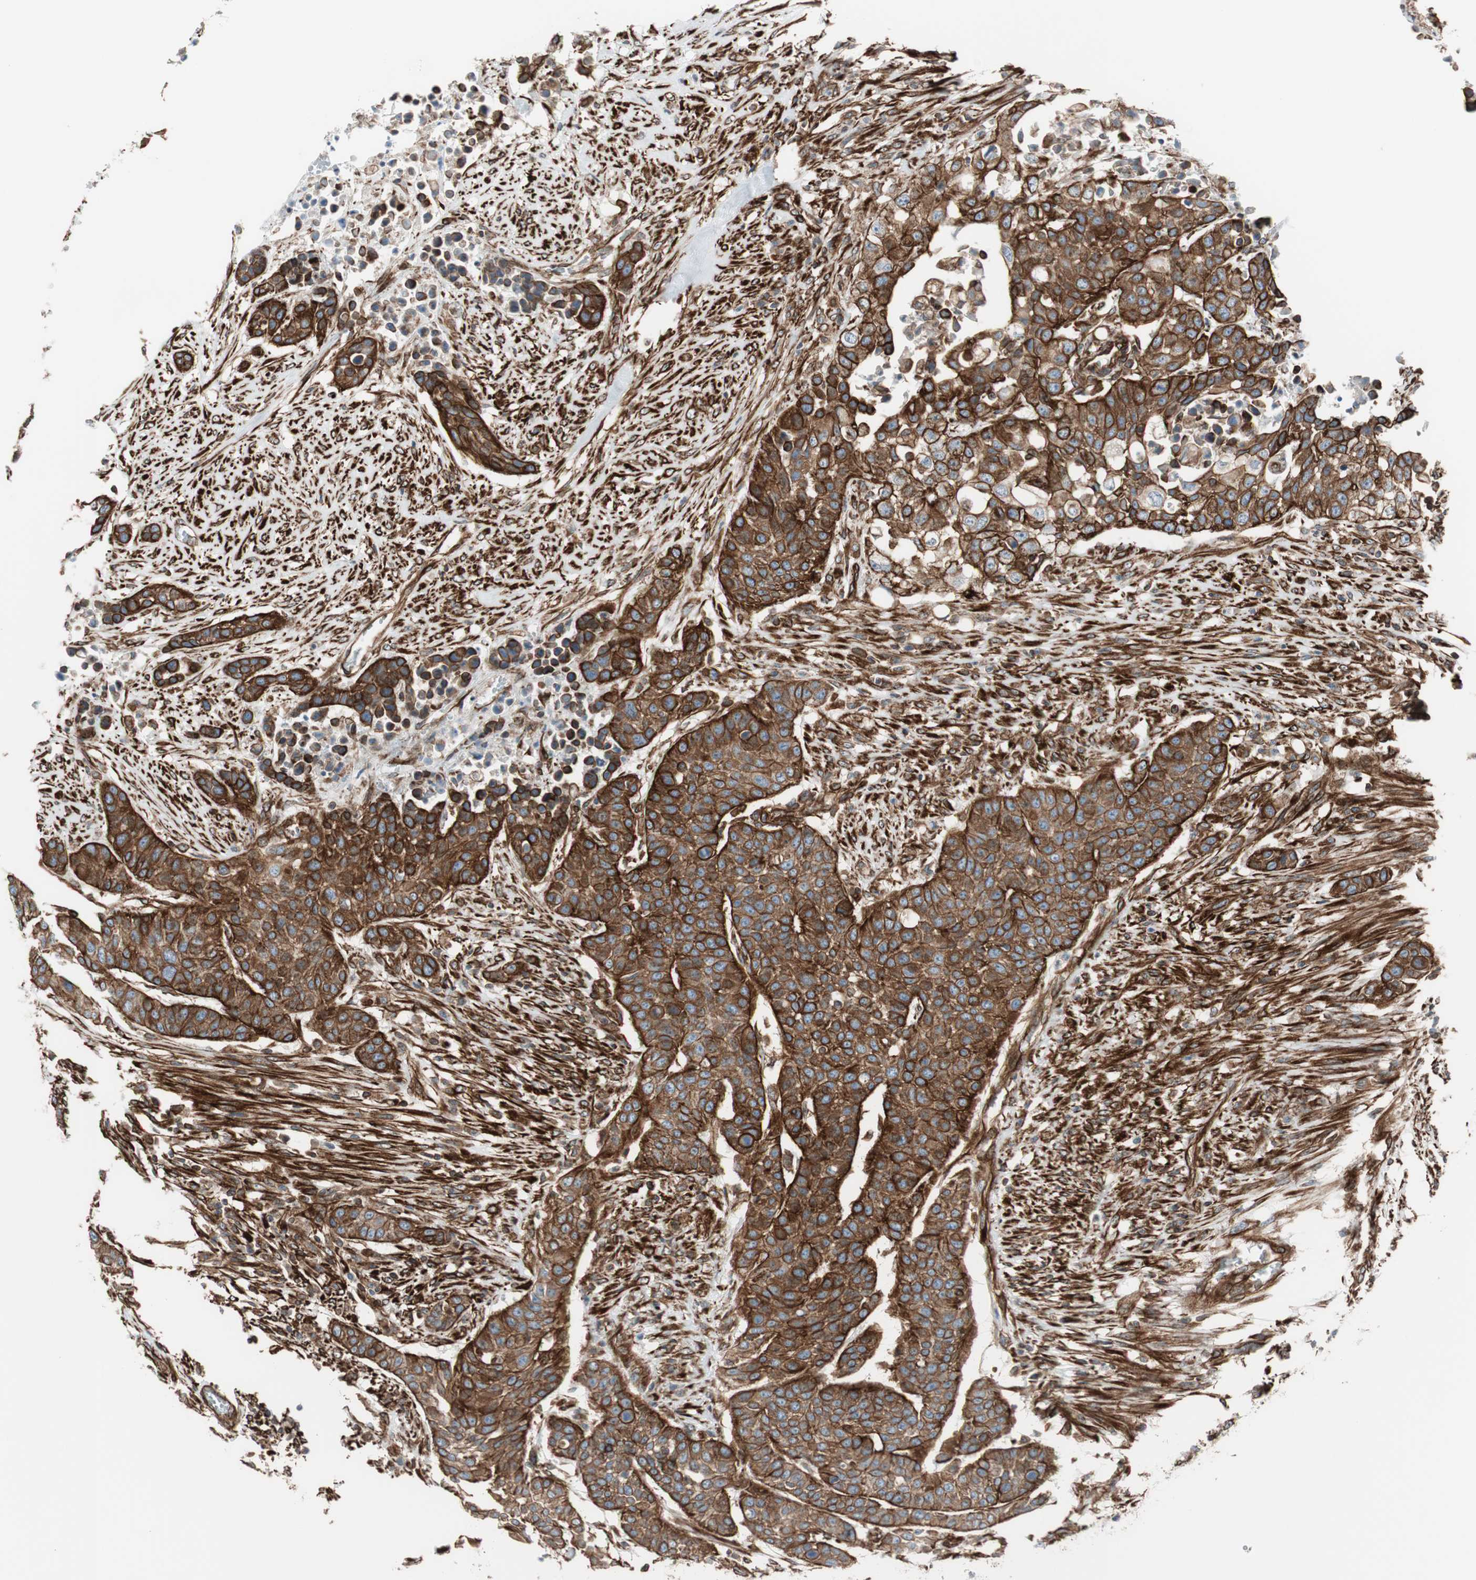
{"staining": {"intensity": "strong", "quantity": ">75%", "location": "cytoplasmic/membranous"}, "tissue": "urothelial cancer", "cell_type": "Tumor cells", "image_type": "cancer", "snomed": [{"axis": "morphology", "description": "Urothelial carcinoma, High grade"}, {"axis": "topography", "description": "Urinary bladder"}], "caption": "Immunohistochemical staining of human urothelial cancer exhibits high levels of strong cytoplasmic/membranous expression in approximately >75% of tumor cells.", "gene": "TCTA", "patient": {"sex": "male", "age": 74}}